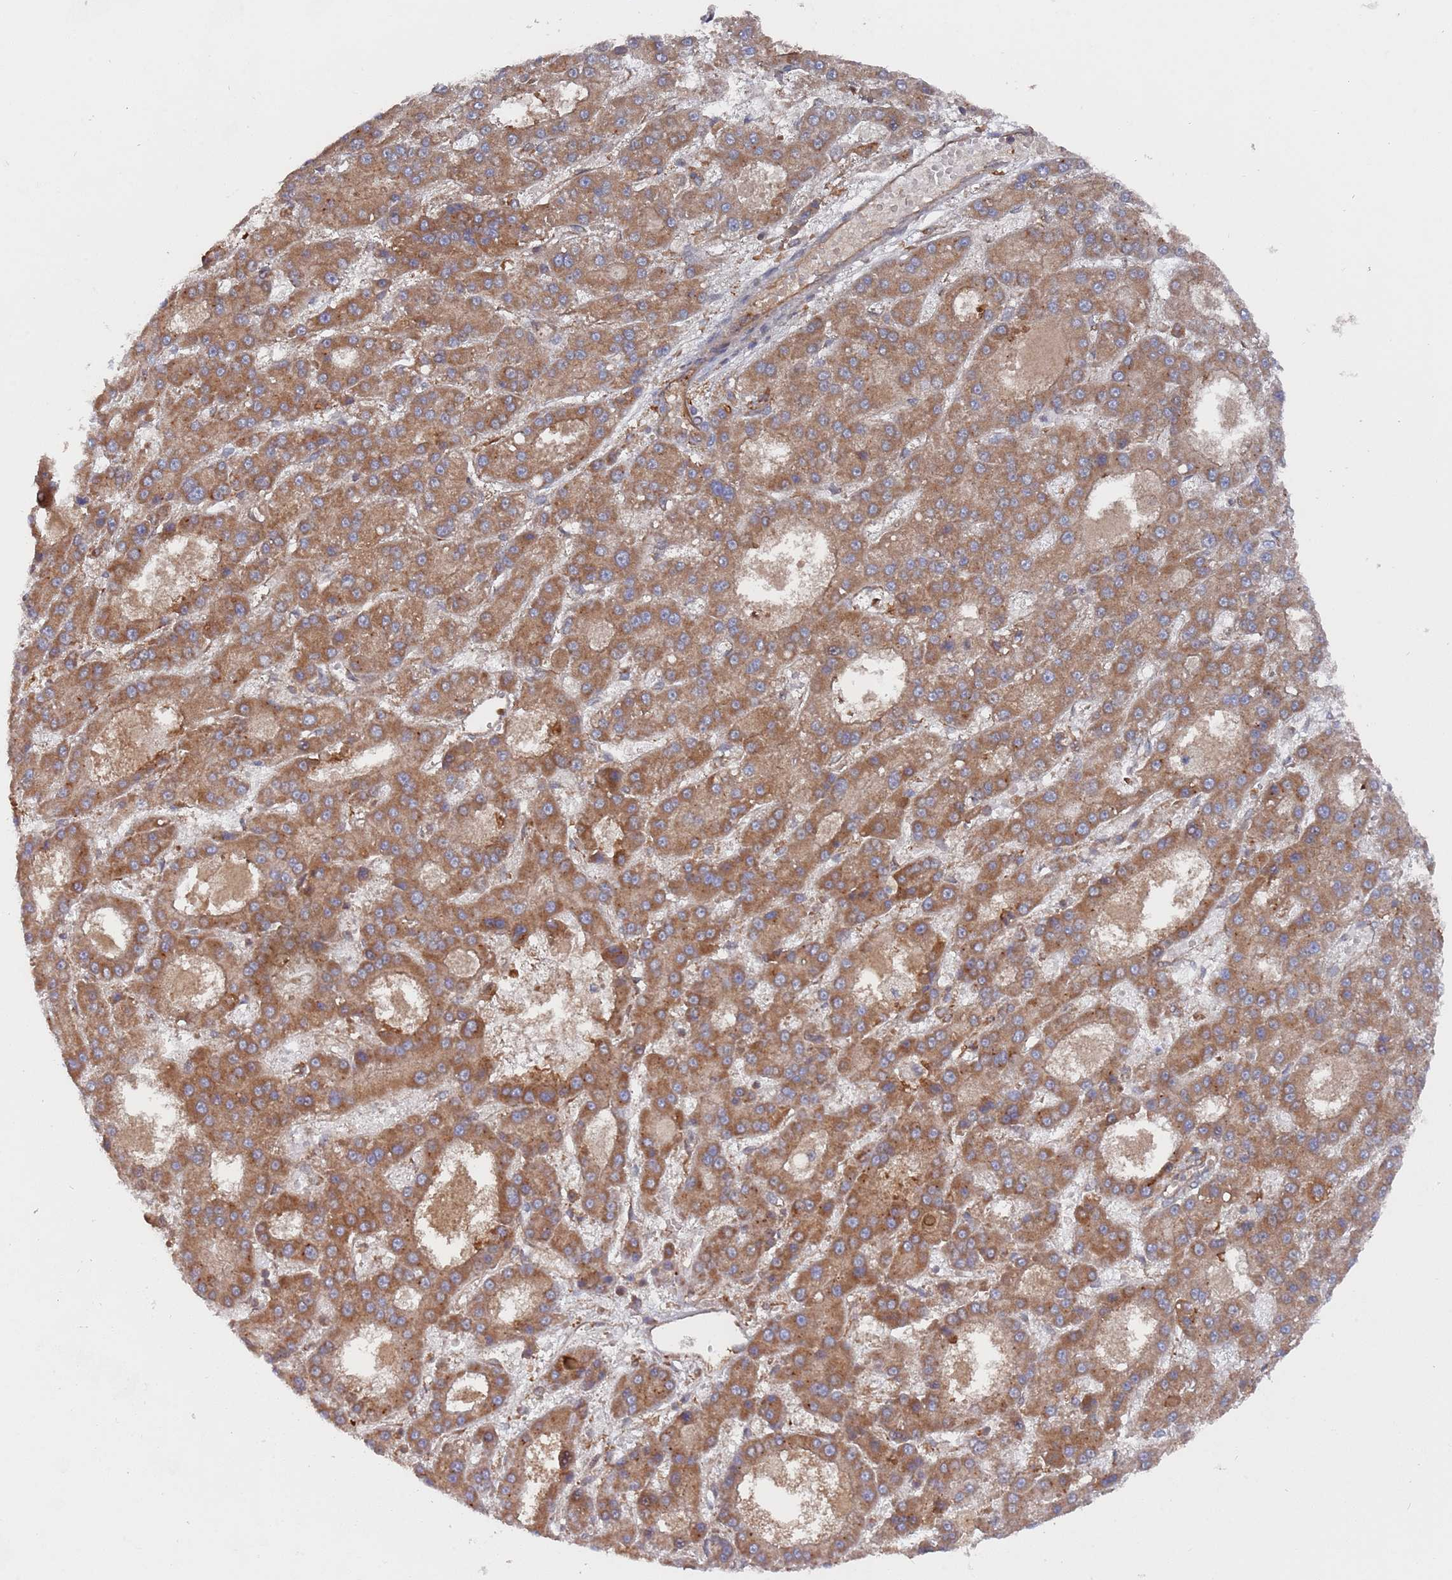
{"staining": {"intensity": "moderate", "quantity": ">75%", "location": "cytoplasmic/membranous"}, "tissue": "liver cancer", "cell_type": "Tumor cells", "image_type": "cancer", "snomed": [{"axis": "morphology", "description": "Carcinoma, Hepatocellular, NOS"}, {"axis": "topography", "description": "Liver"}], "caption": "Liver cancer (hepatocellular carcinoma) stained for a protein (brown) demonstrates moderate cytoplasmic/membranous positive expression in about >75% of tumor cells.", "gene": "DDX60", "patient": {"sex": "male", "age": 70}}